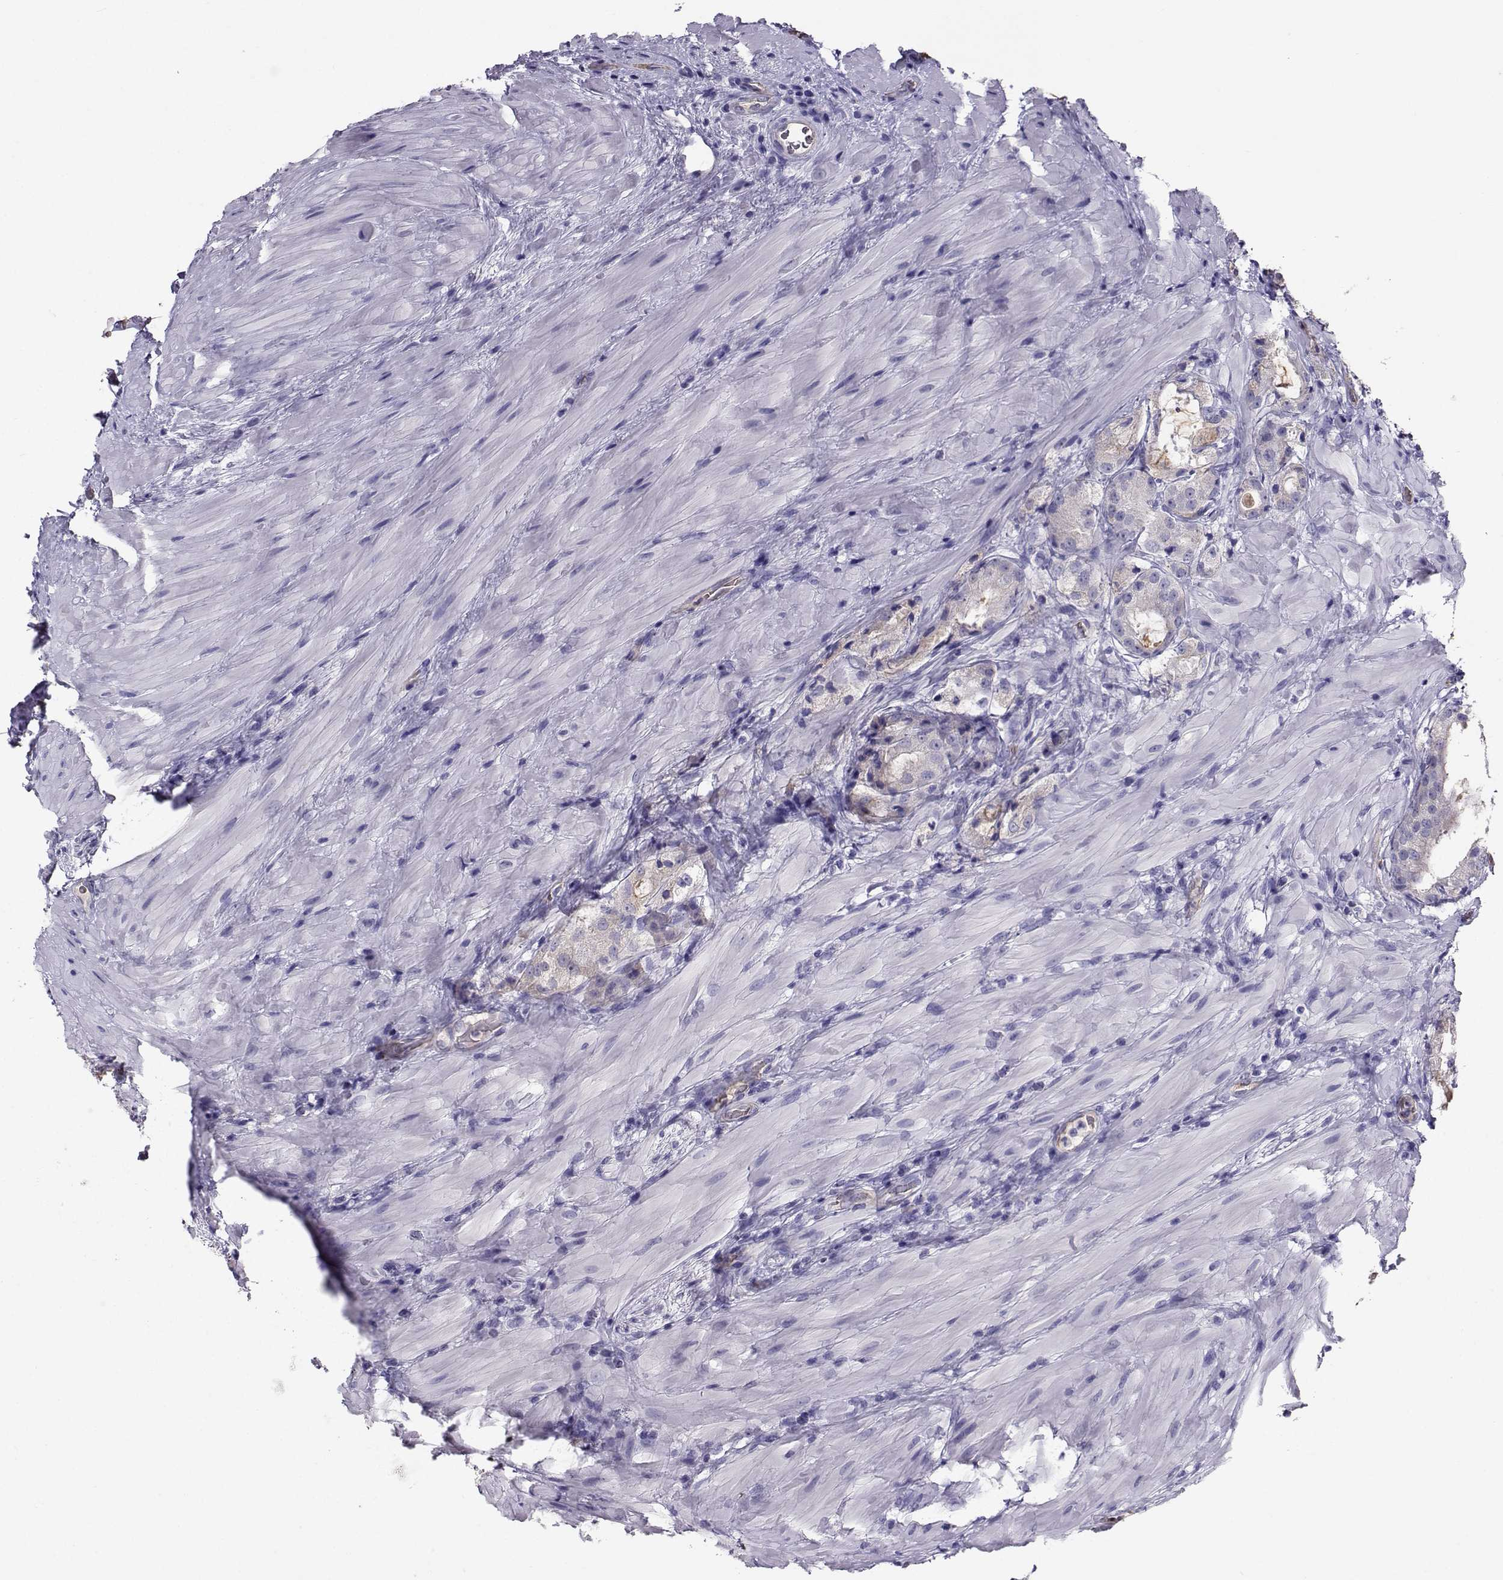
{"staining": {"intensity": "weak", "quantity": ">75%", "location": "cytoplasmic/membranous"}, "tissue": "prostate cancer", "cell_type": "Tumor cells", "image_type": "cancer", "snomed": [{"axis": "morphology", "description": "Adenocarcinoma, NOS"}, {"axis": "morphology", "description": "Adenocarcinoma, High grade"}, {"axis": "topography", "description": "Prostate"}], "caption": "Weak cytoplasmic/membranous positivity is identified in about >75% of tumor cells in prostate cancer (high-grade adenocarcinoma).", "gene": "CLUL1", "patient": {"sex": "male", "age": 64}}